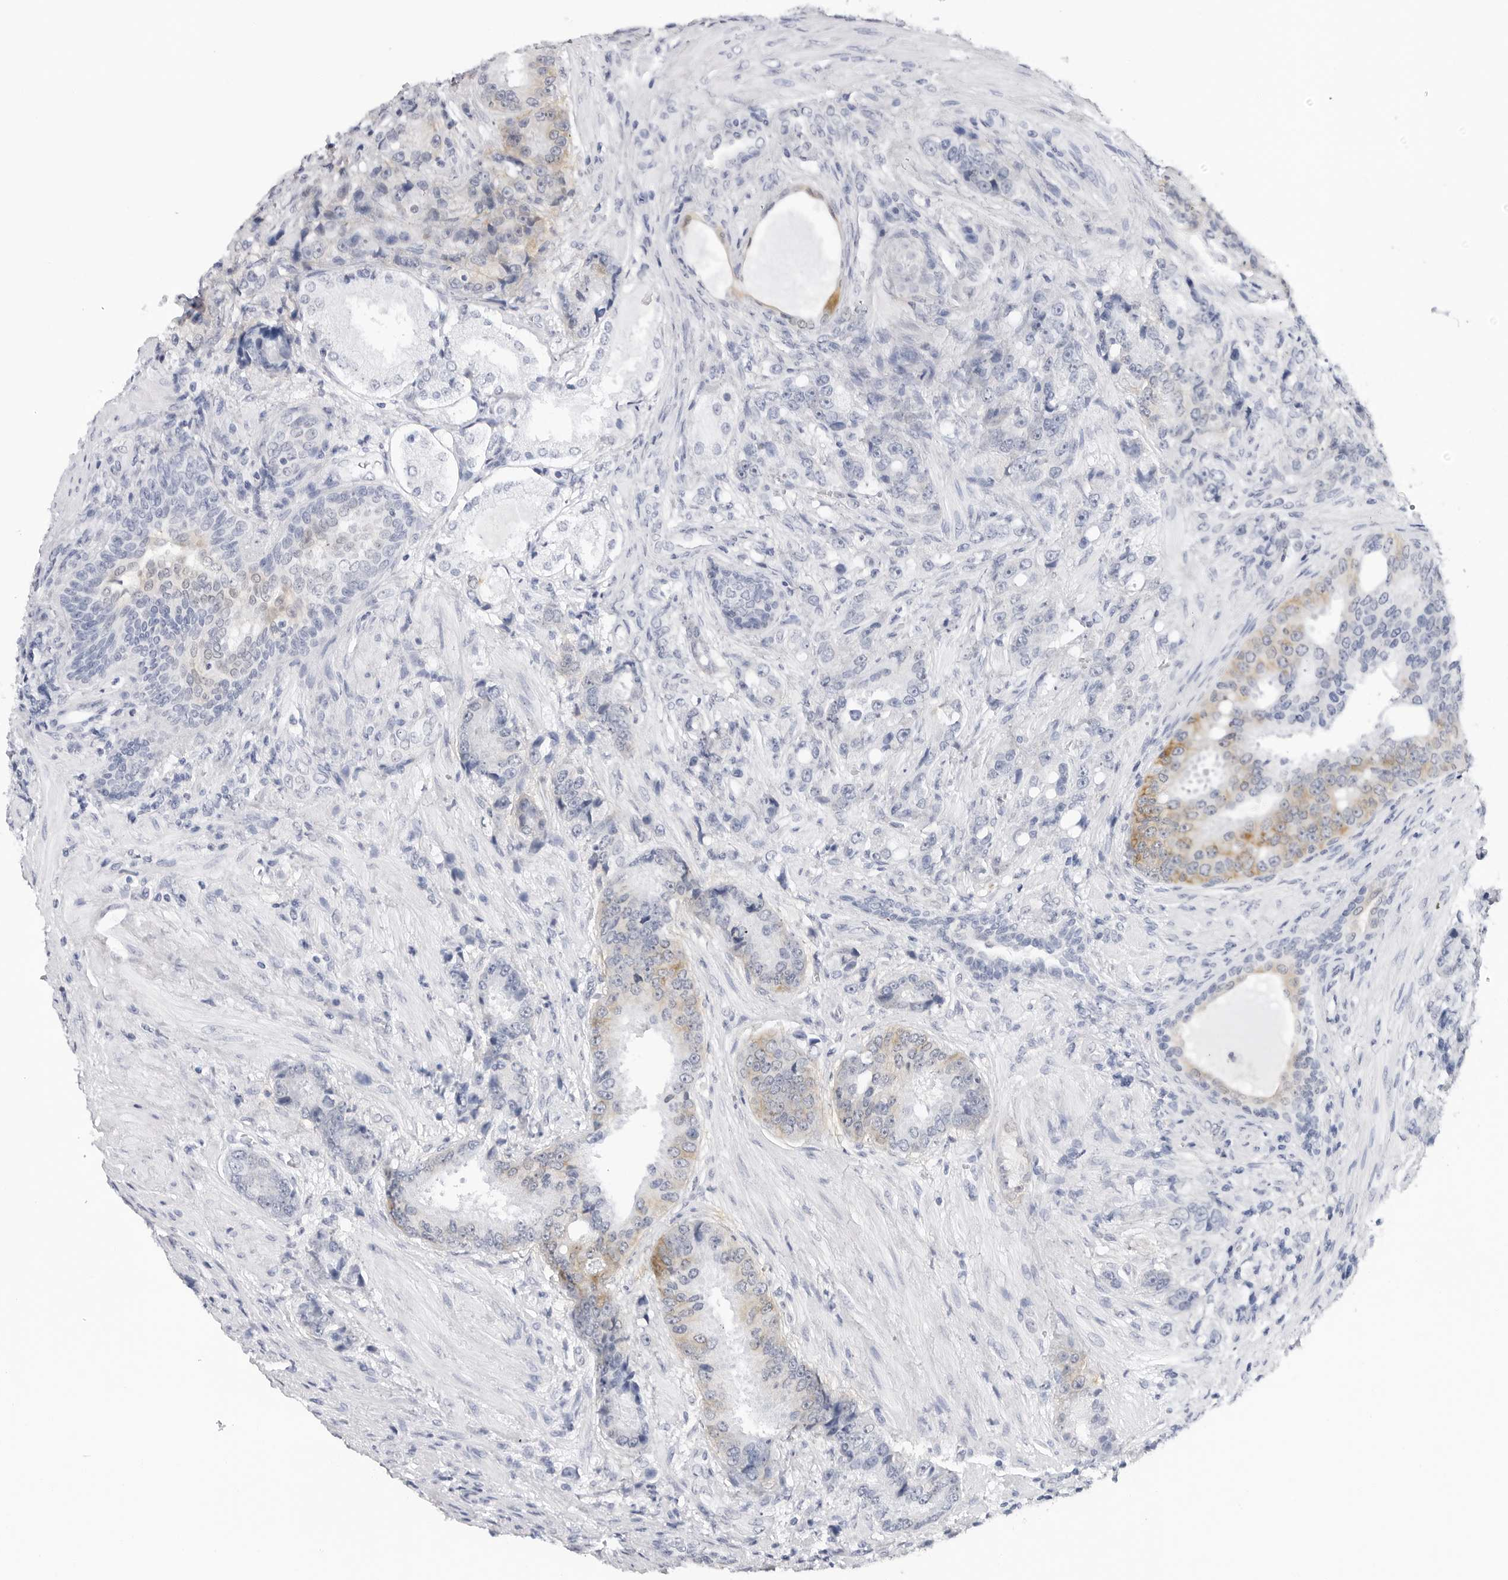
{"staining": {"intensity": "weak", "quantity": "<25%", "location": "cytoplasmic/membranous"}, "tissue": "prostate cancer", "cell_type": "Tumor cells", "image_type": "cancer", "snomed": [{"axis": "morphology", "description": "Adenocarcinoma, High grade"}, {"axis": "topography", "description": "Prostate"}], "caption": "A high-resolution image shows IHC staining of prostate high-grade adenocarcinoma, which exhibits no significant positivity in tumor cells. (Stains: DAB immunohistochemistry with hematoxylin counter stain, Microscopy: brightfield microscopy at high magnification).", "gene": "SLC19A1", "patient": {"sex": "male", "age": 60}}